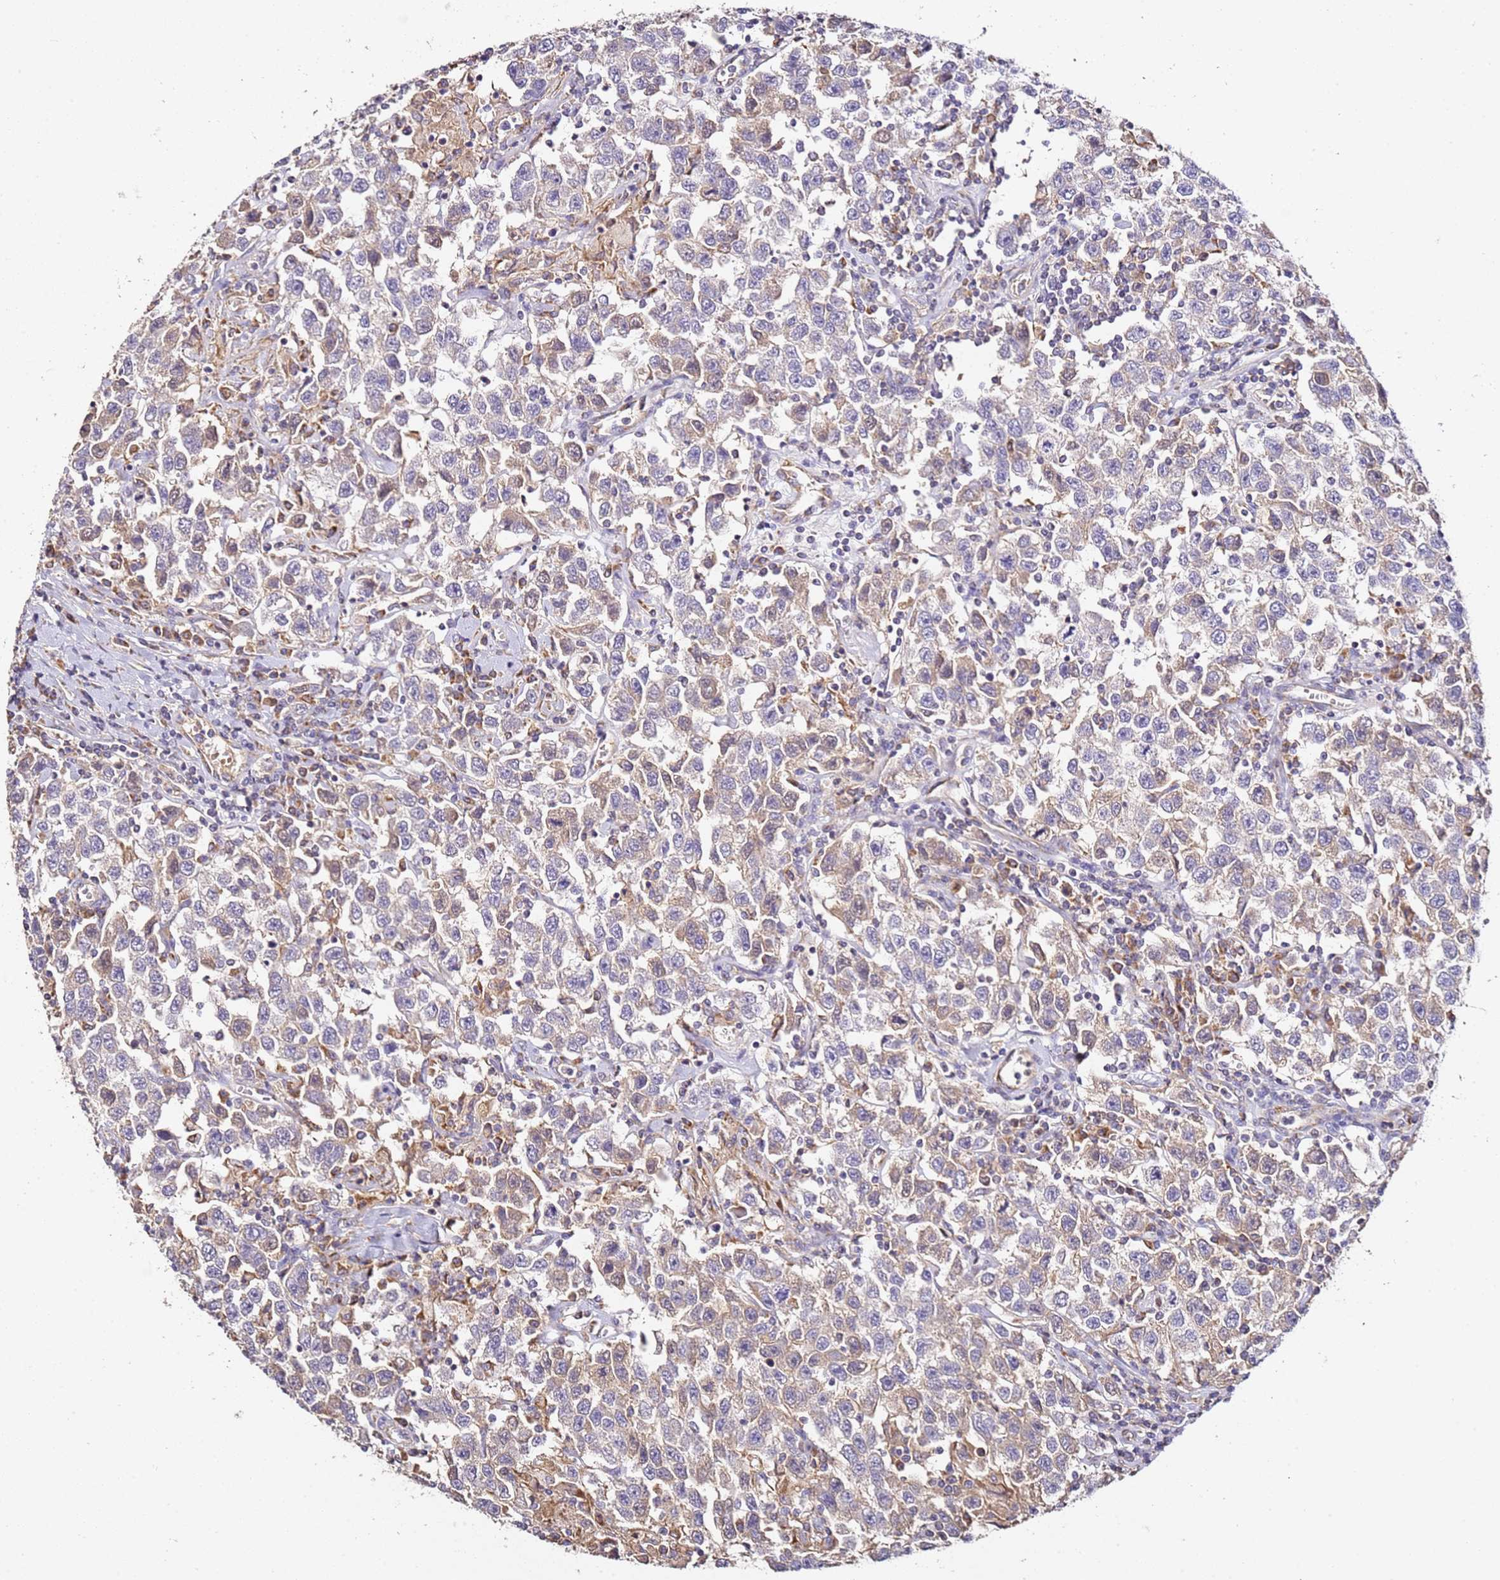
{"staining": {"intensity": "weak", "quantity": "<25%", "location": "cytoplasmic/membranous"}, "tissue": "testis cancer", "cell_type": "Tumor cells", "image_type": "cancer", "snomed": [{"axis": "morphology", "description": "Seminoma, NOS"}, {"axis": "topography", "description": "Testis"}], "caption": "This is an IHC photomicrograph of seminoma (testis). There is no staining in tumor cells.", "gene": "OR2B11", "patient": {"sex": "male", "age": 41}}